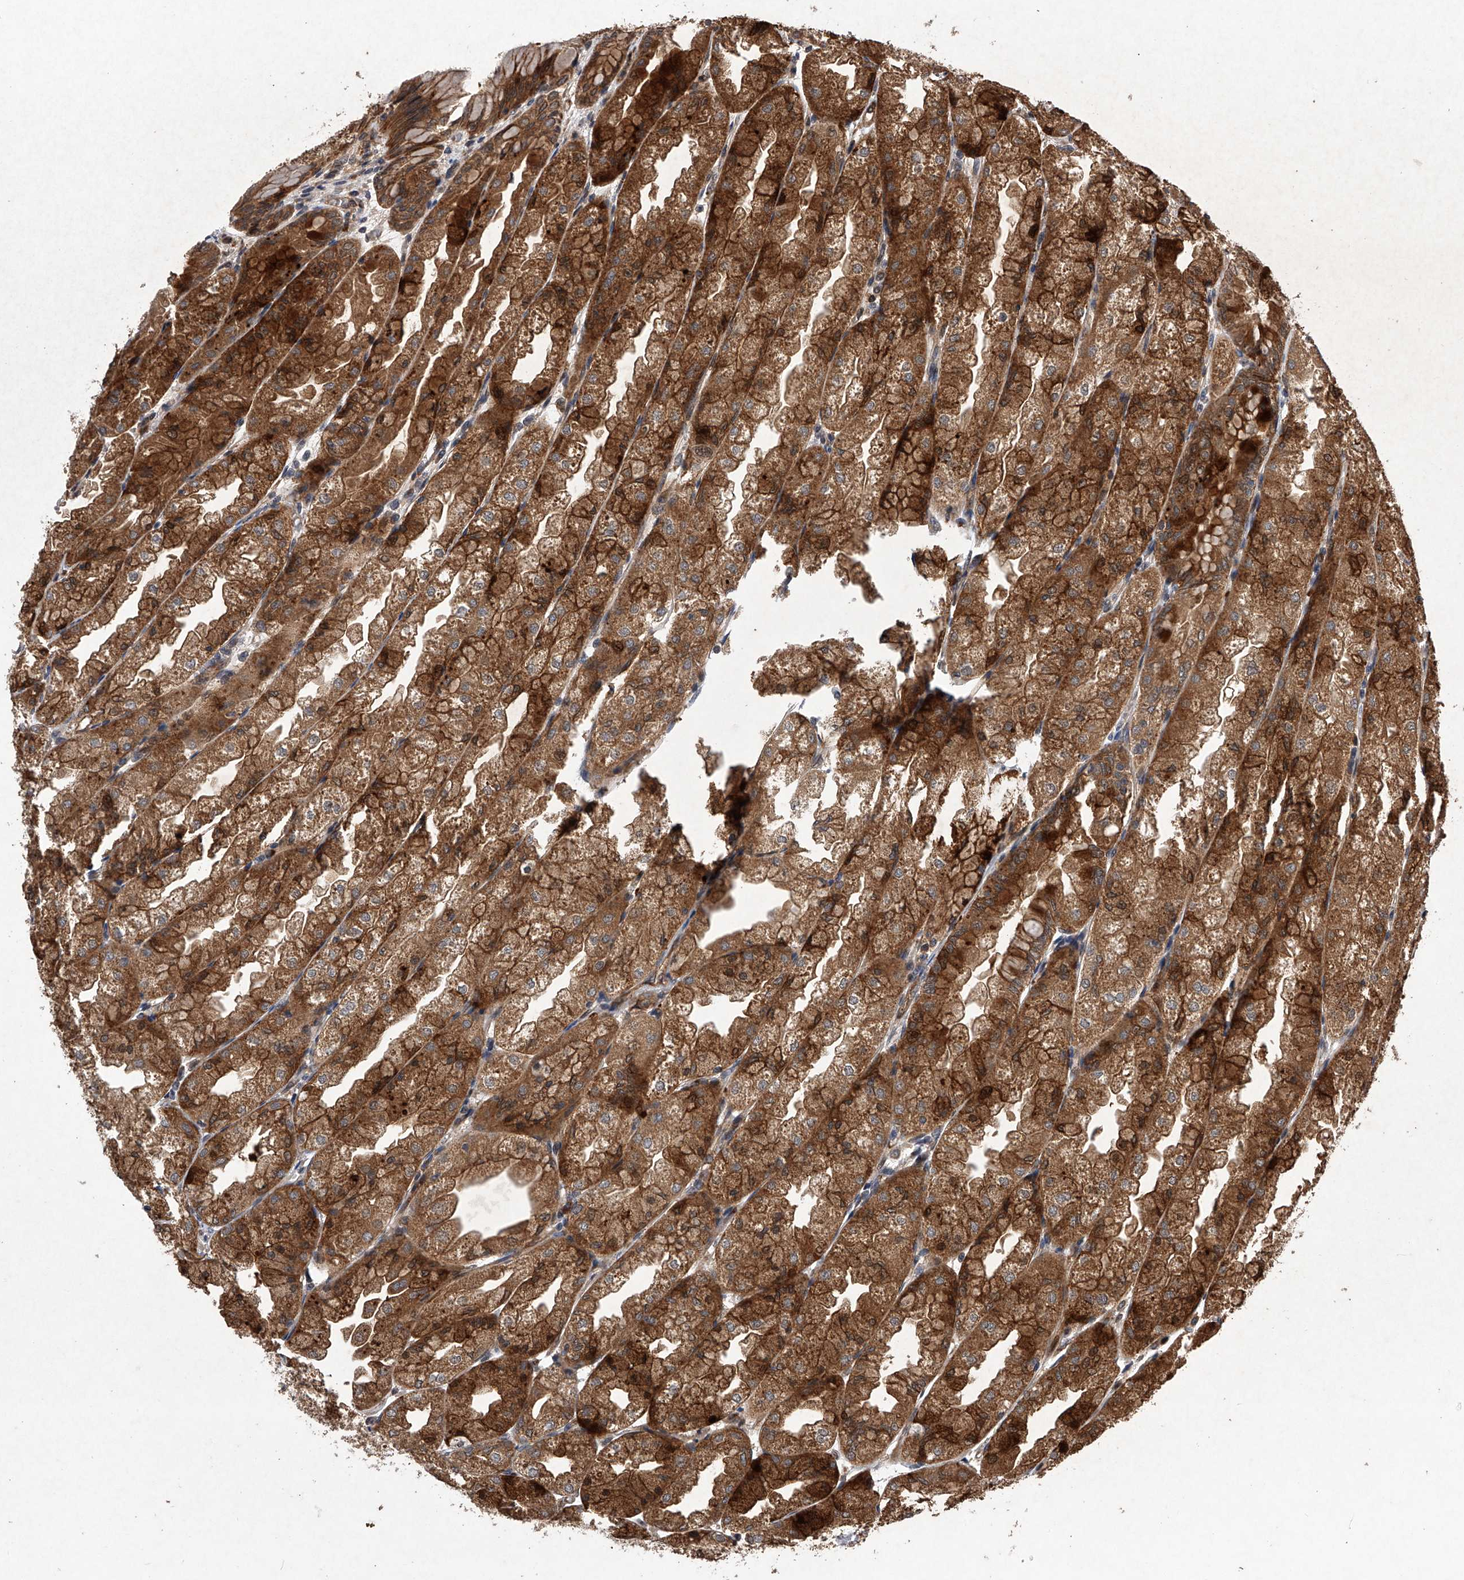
{"staining": {"intensity": "strong", "quantity": ">75%", "location": "cytoplasmic/membranous"}, "tissue": "stomach", "cell_type": "Glandular cells", "image_type": "normal", "snomed": [{"axis": "morphology", "description": "Normal tissue, NOS"}, {"axis": "topography", "description": "Stomach, upper"}], "caption": "The photomicrograph exhibits immunohistochemical staining of benign stomach. There is strong cytoplasmic/membranous positivity is appreciated in approximately >75% of glandular cells.", "gene": "MAP3K11", "patient": {"sex": "male", "age": 47}}